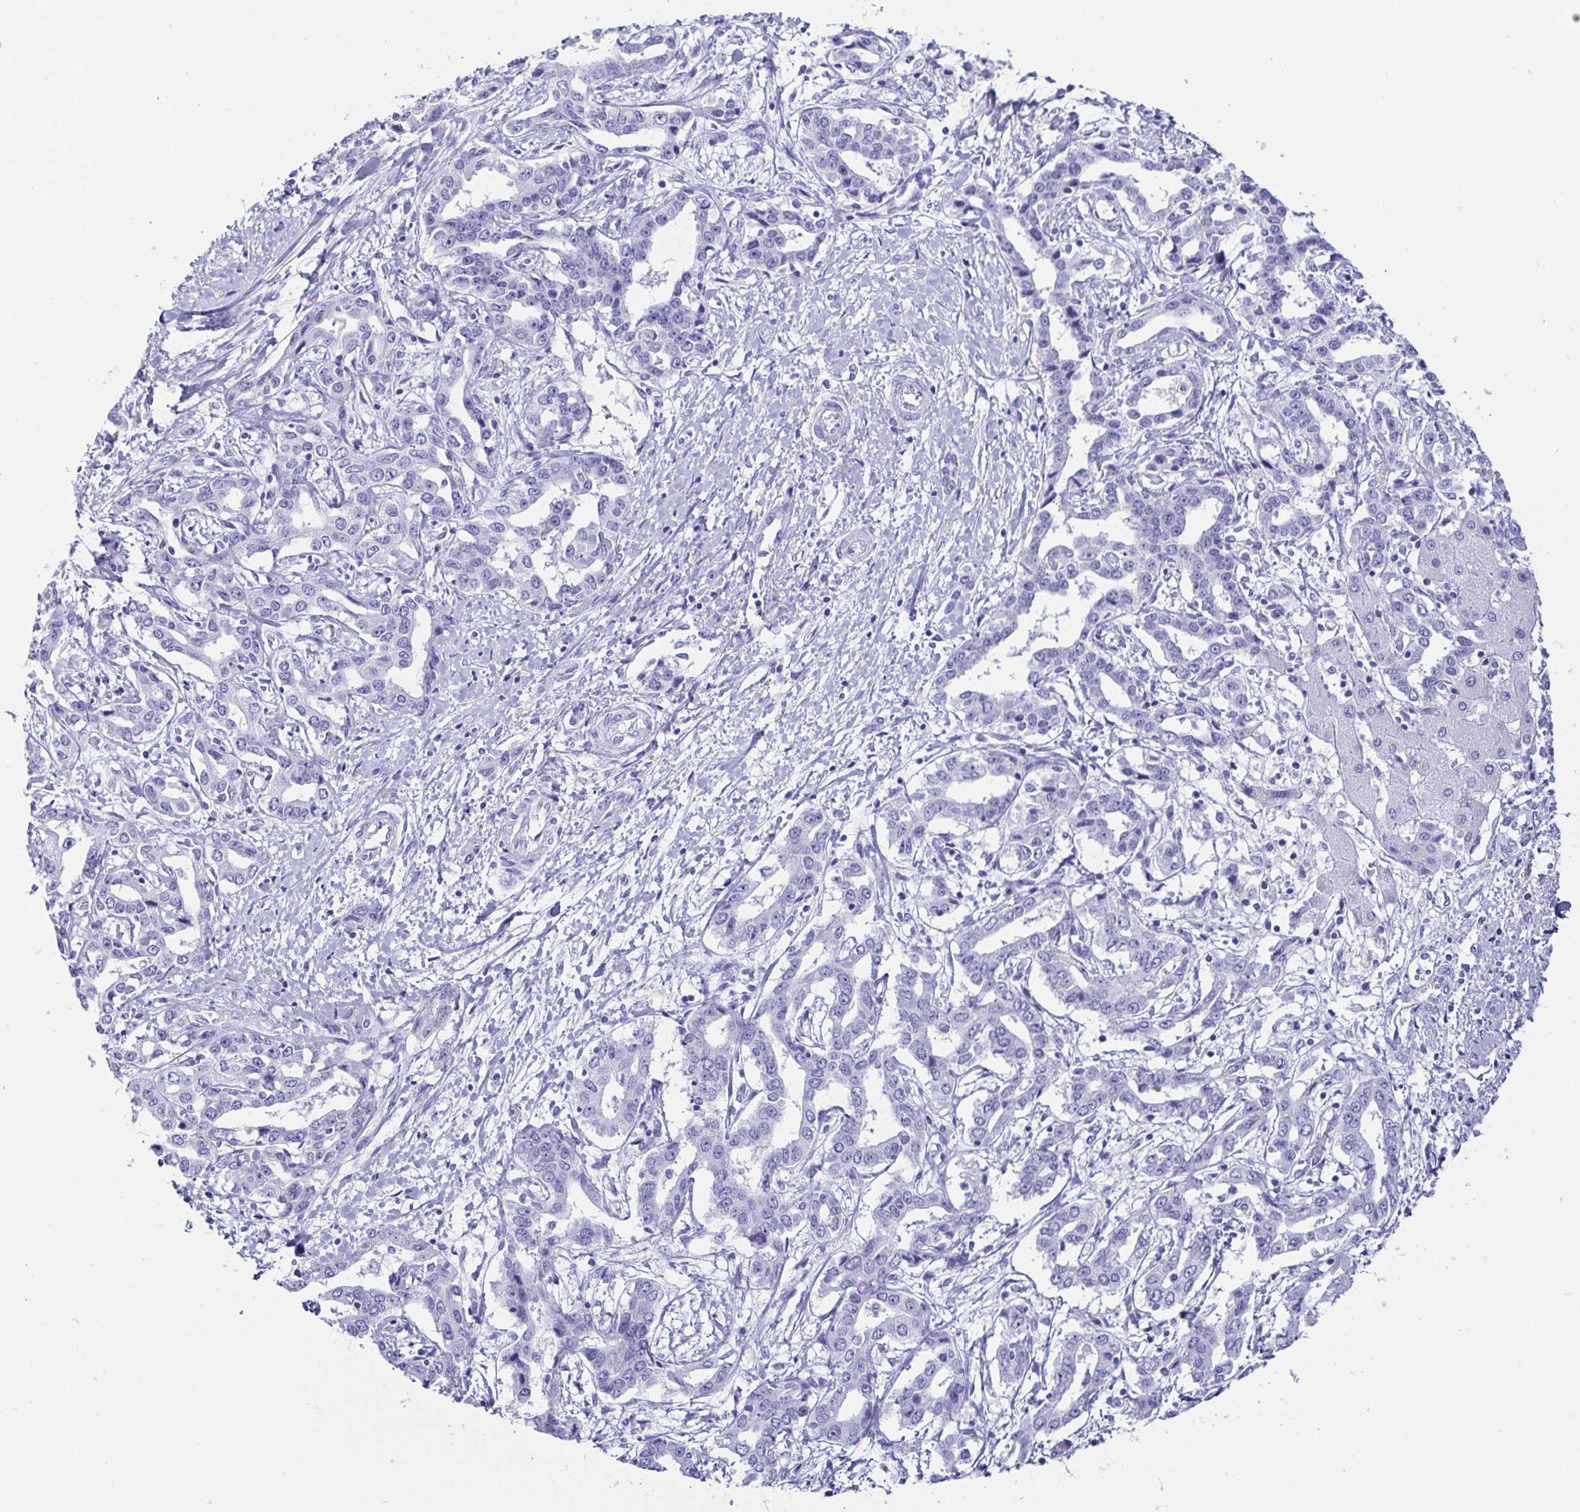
{"staining": {"intensity": "negative", "quantity": "none", "location": "none"}, "tissue": "liver cancer", "cell_type": "Tumor cells", "image_type": "cancer", "snomed": [{"axis": "morphology", "description": "Cholangiocarcinoma"}, {"axis": "topography", "description": "Liver"}], "caption": "Immunohistochemistry (IHC) of liver cholangiocarcinoma reveals no staining in tumor cells.", "gene": "CD164L2", "patient": {"sex": "male", "age": 59}}